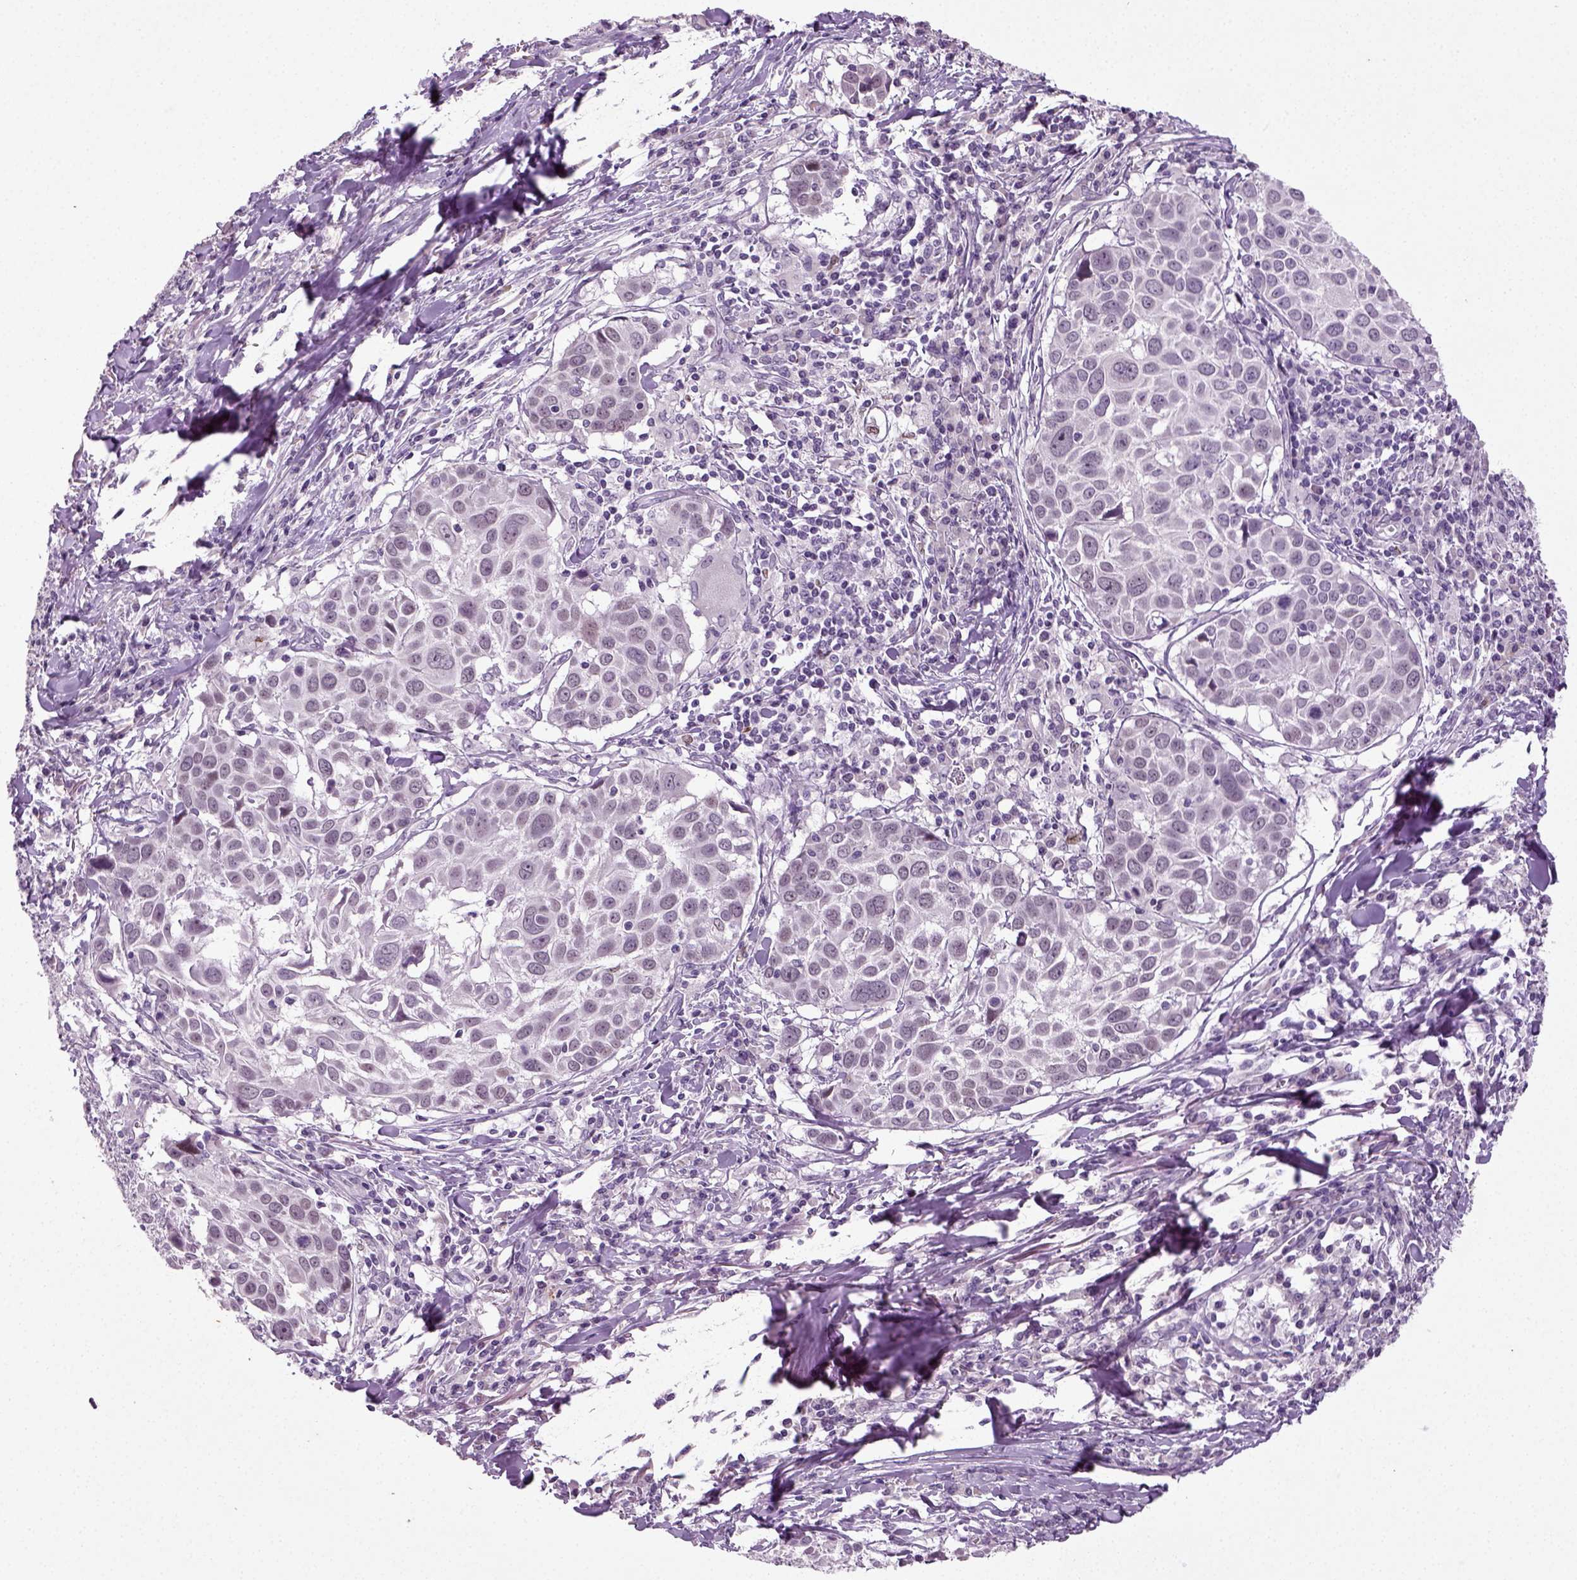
{"staining": {"intensity": "negative", "quantity": "none", "location": "none"}, "tissue": "lung cancer", "cell_type": "Tumor cells", "image_type": "cancer", "snomed": [{"axis": "morphology", "description": "Squamous cell carcinoma, NOS"}, {"axis": "topography", "description": "Lung"}], "caption": "Immunohistochemical staining of lung cancer (squamous cell carcinoma) demonstrates no significant expression in tumor cells.", "gene": "SYNGAP1", "patient": {"sex": "male", "age": 57}}